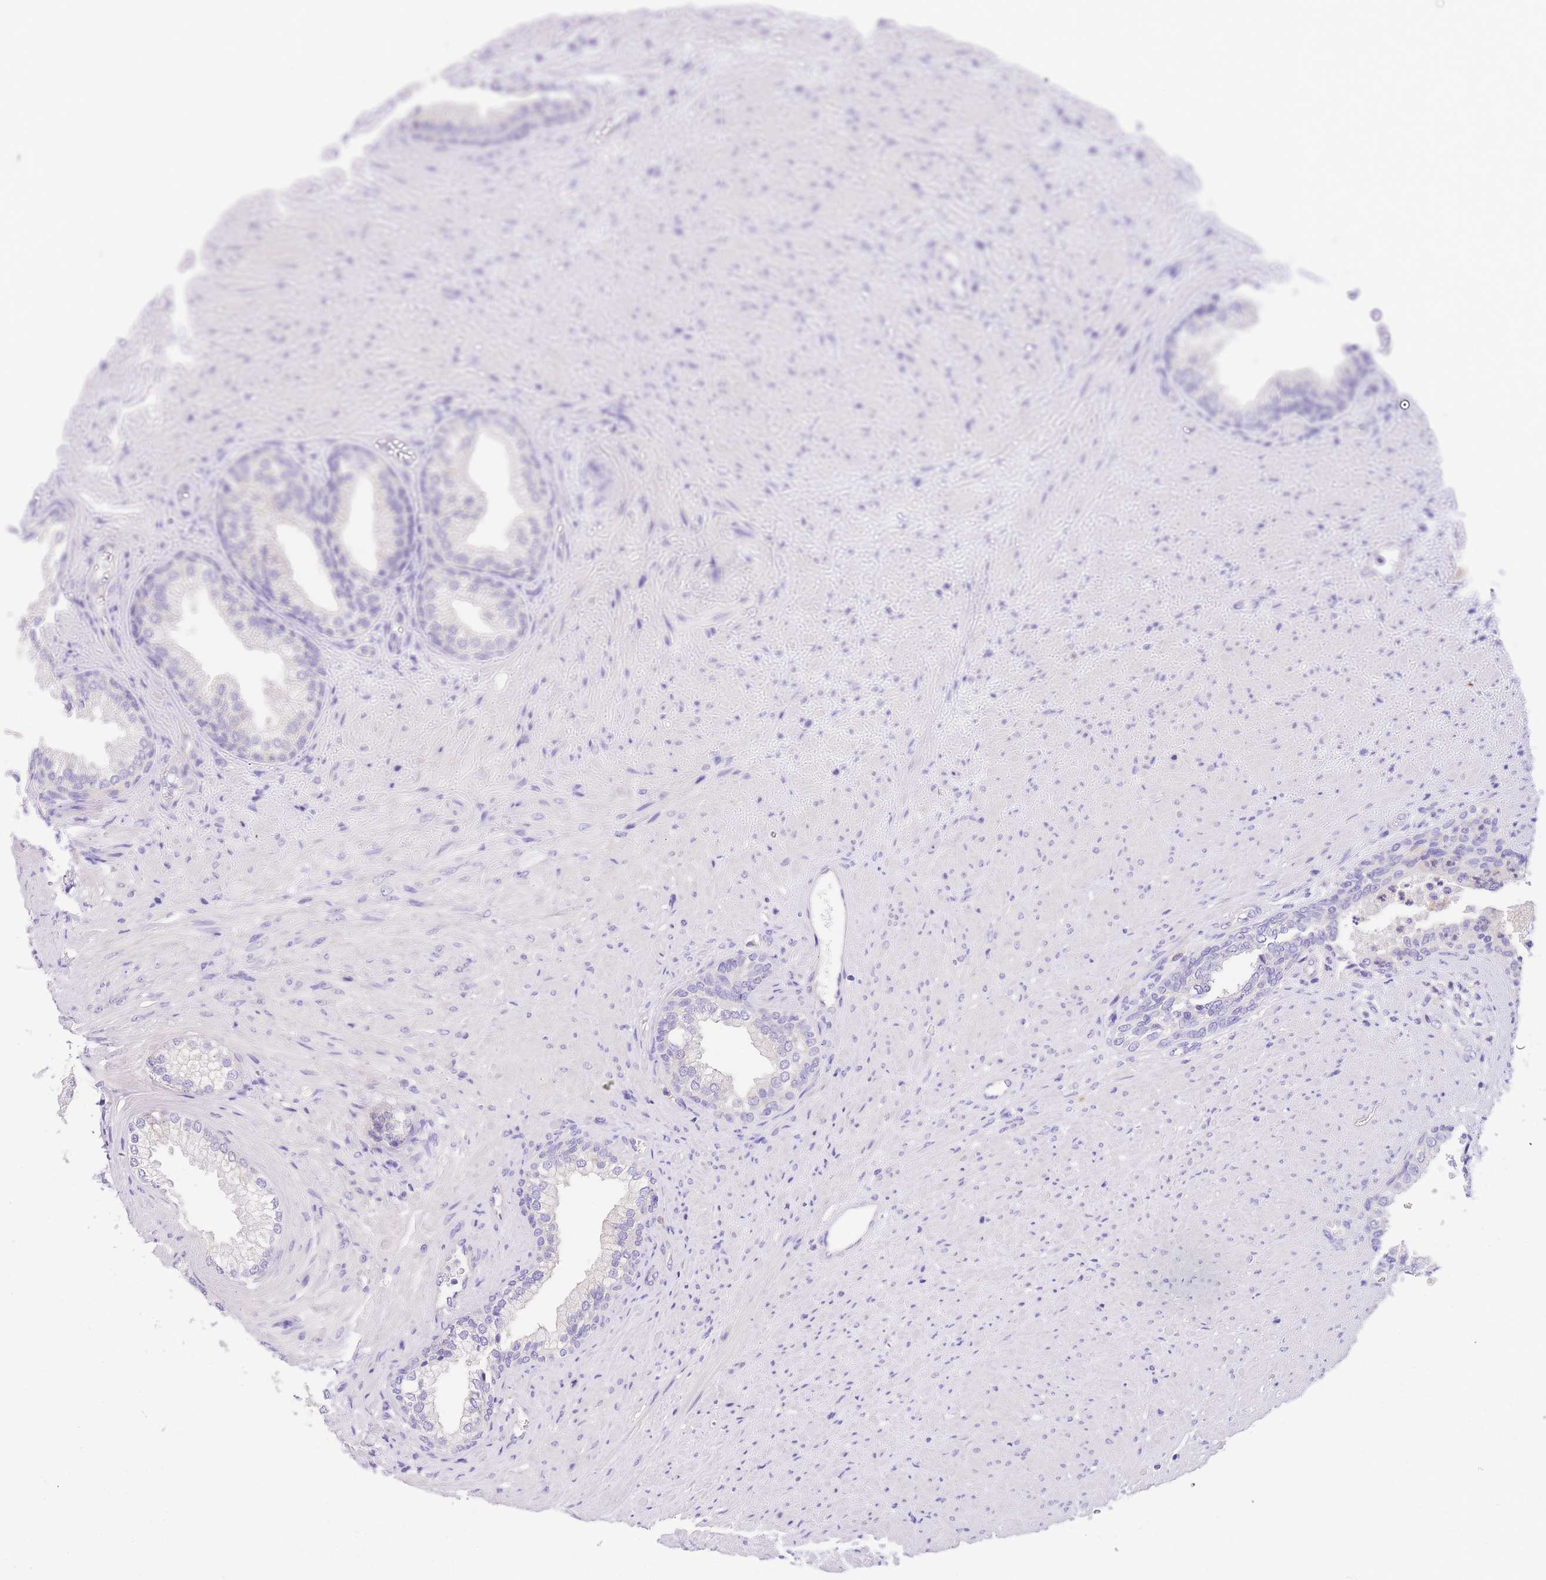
{"staining": {"intensity": "negative", "quantity": "none", "location": "none"}, "tissue": "prostate", "cell_type": "Glandular cells", "image_type": "normal", "snomed": [{"axis": "morphology", "description": "Normal tissue, NOS"}, {"axis": "topography", "description": "Prostate"}], "caption": "Glandular cells are negative for protein expression in benign human prostate. (DAB immunohistochemistry visualized using brightfield microscopy, high magnification).", "gene": "EPN2", "patient": {"sex": "male", "age": 76}}